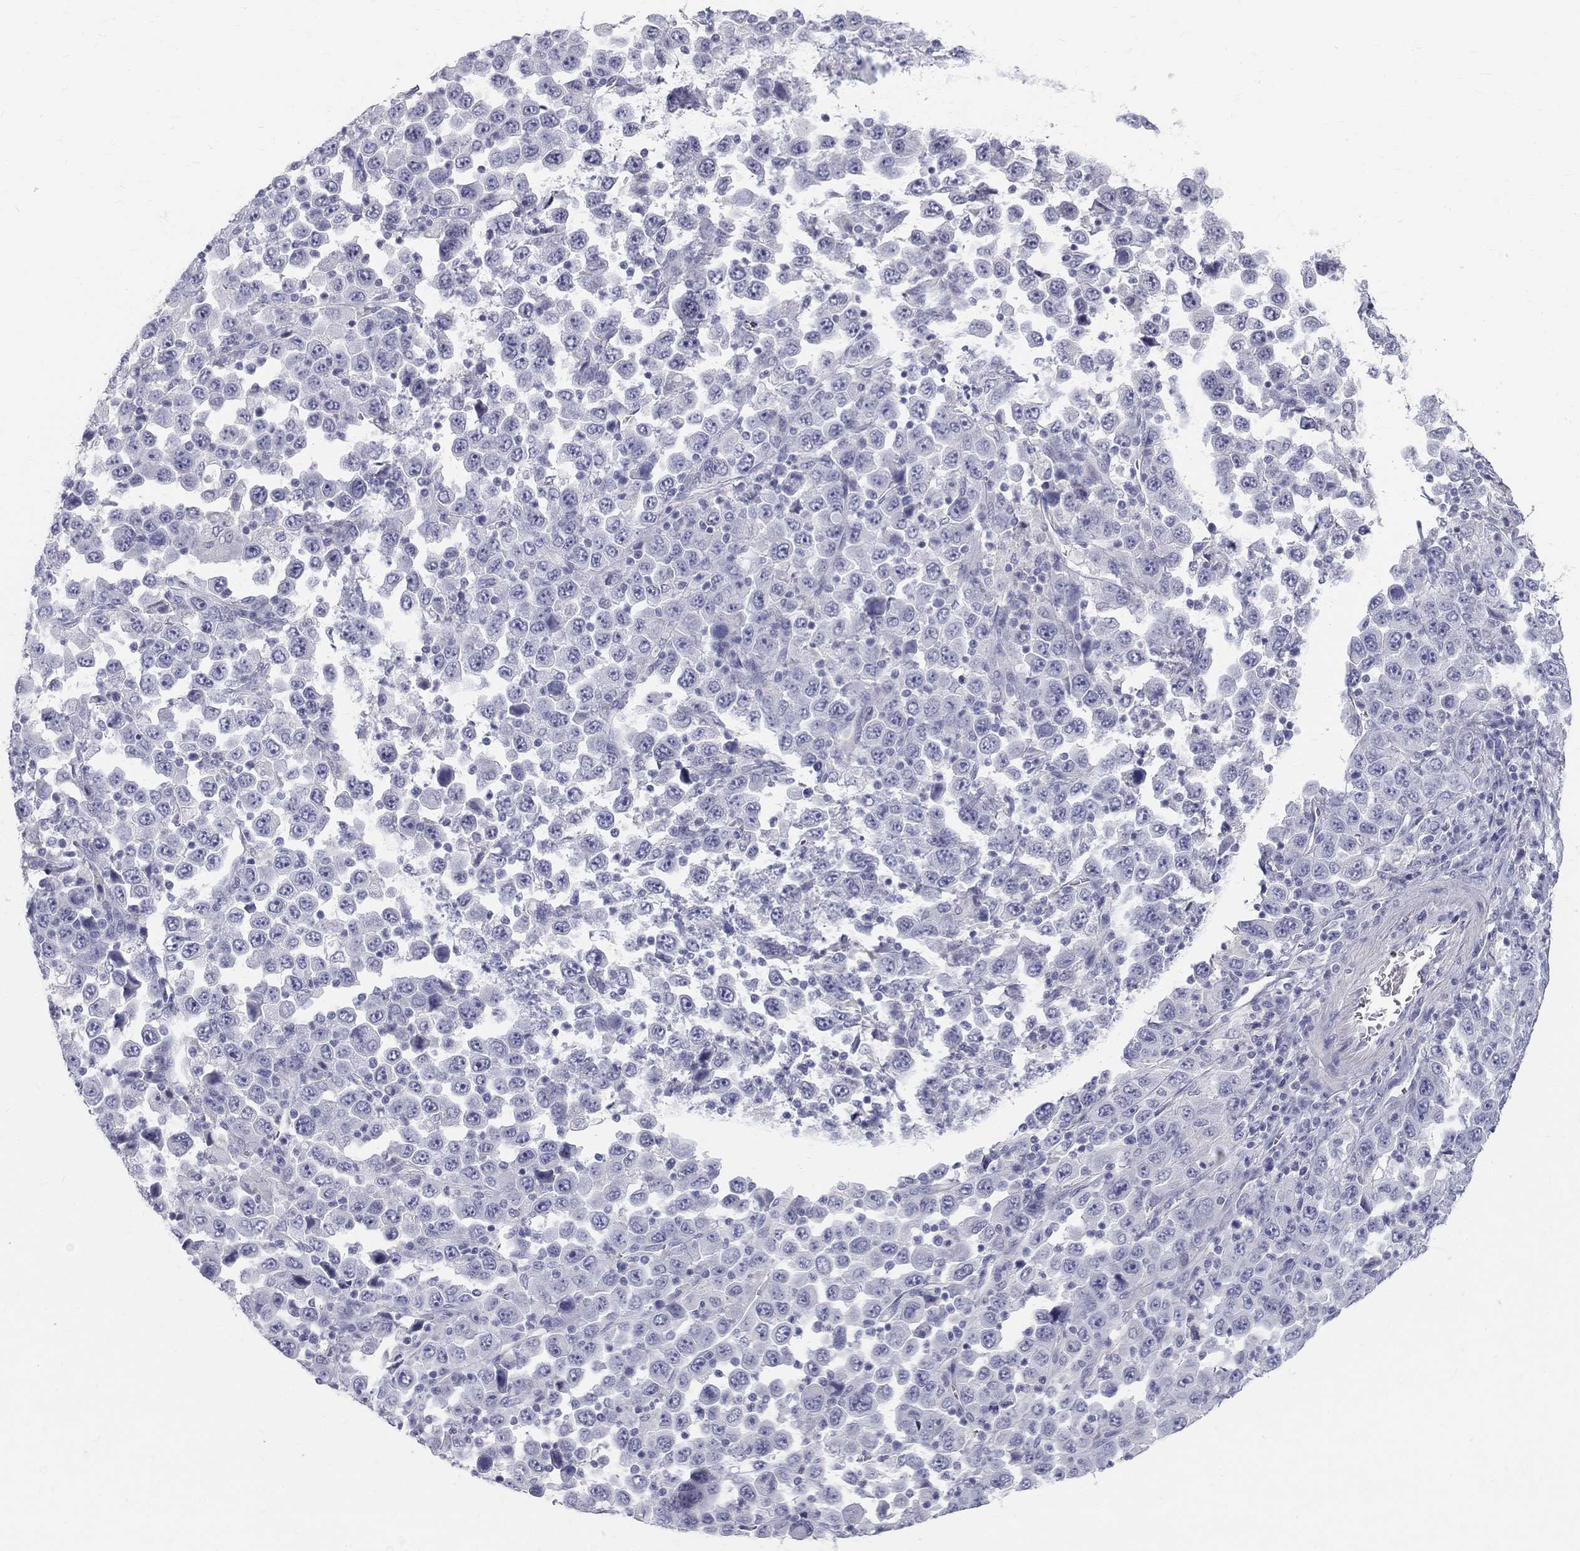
{"staining": {"intensity": "negative", "quantity": "none", "location": "none"}, "tissue": "stomach cancer", "cell_type": "Tumor cells", "image_type": "cancer", "snomed": [{"axis": "morphology", "description": "Normal tissue, NOS"}, {"axis": "morphology", "description": "Adenocarcinoma, NOS"}, {"axis": "topography", "description": "Stomach, upper"}, {"axis": "topography", "description": "Stomach"}], "caption": "Immunohistochemistry histopathology image of stomach cancer stained for a protein (brown), which shows no staining in tumor cells.", "gene": "MAGEB6", "patient": {"sex": "male", "age": 59}}